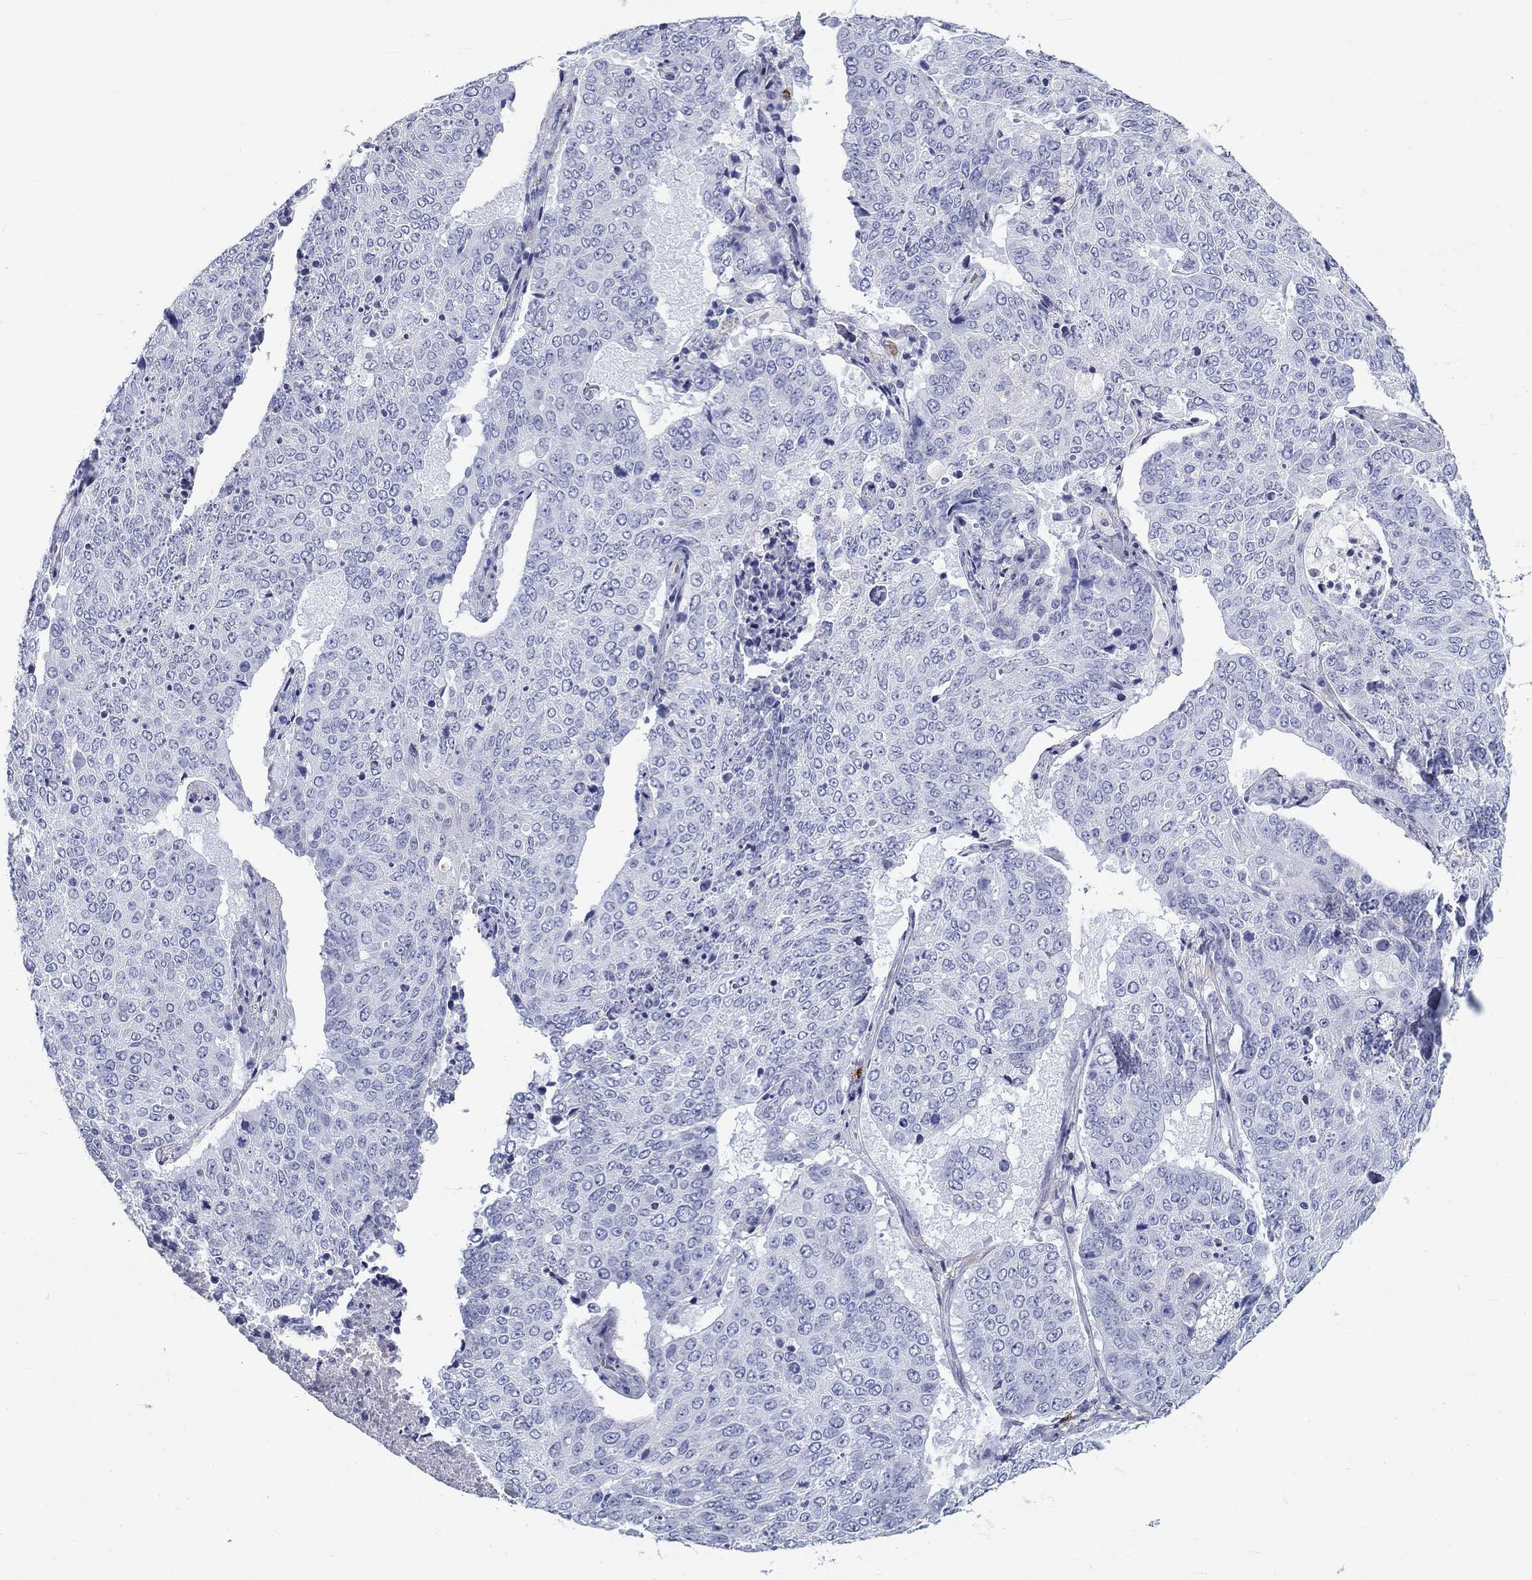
{"staining": {"intensity": "negative", "quantity": "none", "location": "none"}, "tissue": "lung cancer", "cell_type": "Tumor cells", "image_type": "cancer", "snomed": [{"axis": "morphology", "description": "Normal tissue, NOS"}, {"axis": "morphology", "description": "Squamous cell carcinoma, NOS"}, {"axis": "topography", "description": "Bronchus"}, {"axis": "topography", "description": "Lung"}], "caption": "High magnification brightfield microscopy of lung cancer stained with DAB (brown) and counterstained with hematoxylin (blue): tumor cells show no significant staining.", "gene": "CD40LG", "patient": {"sex": "male", "age": 64}}